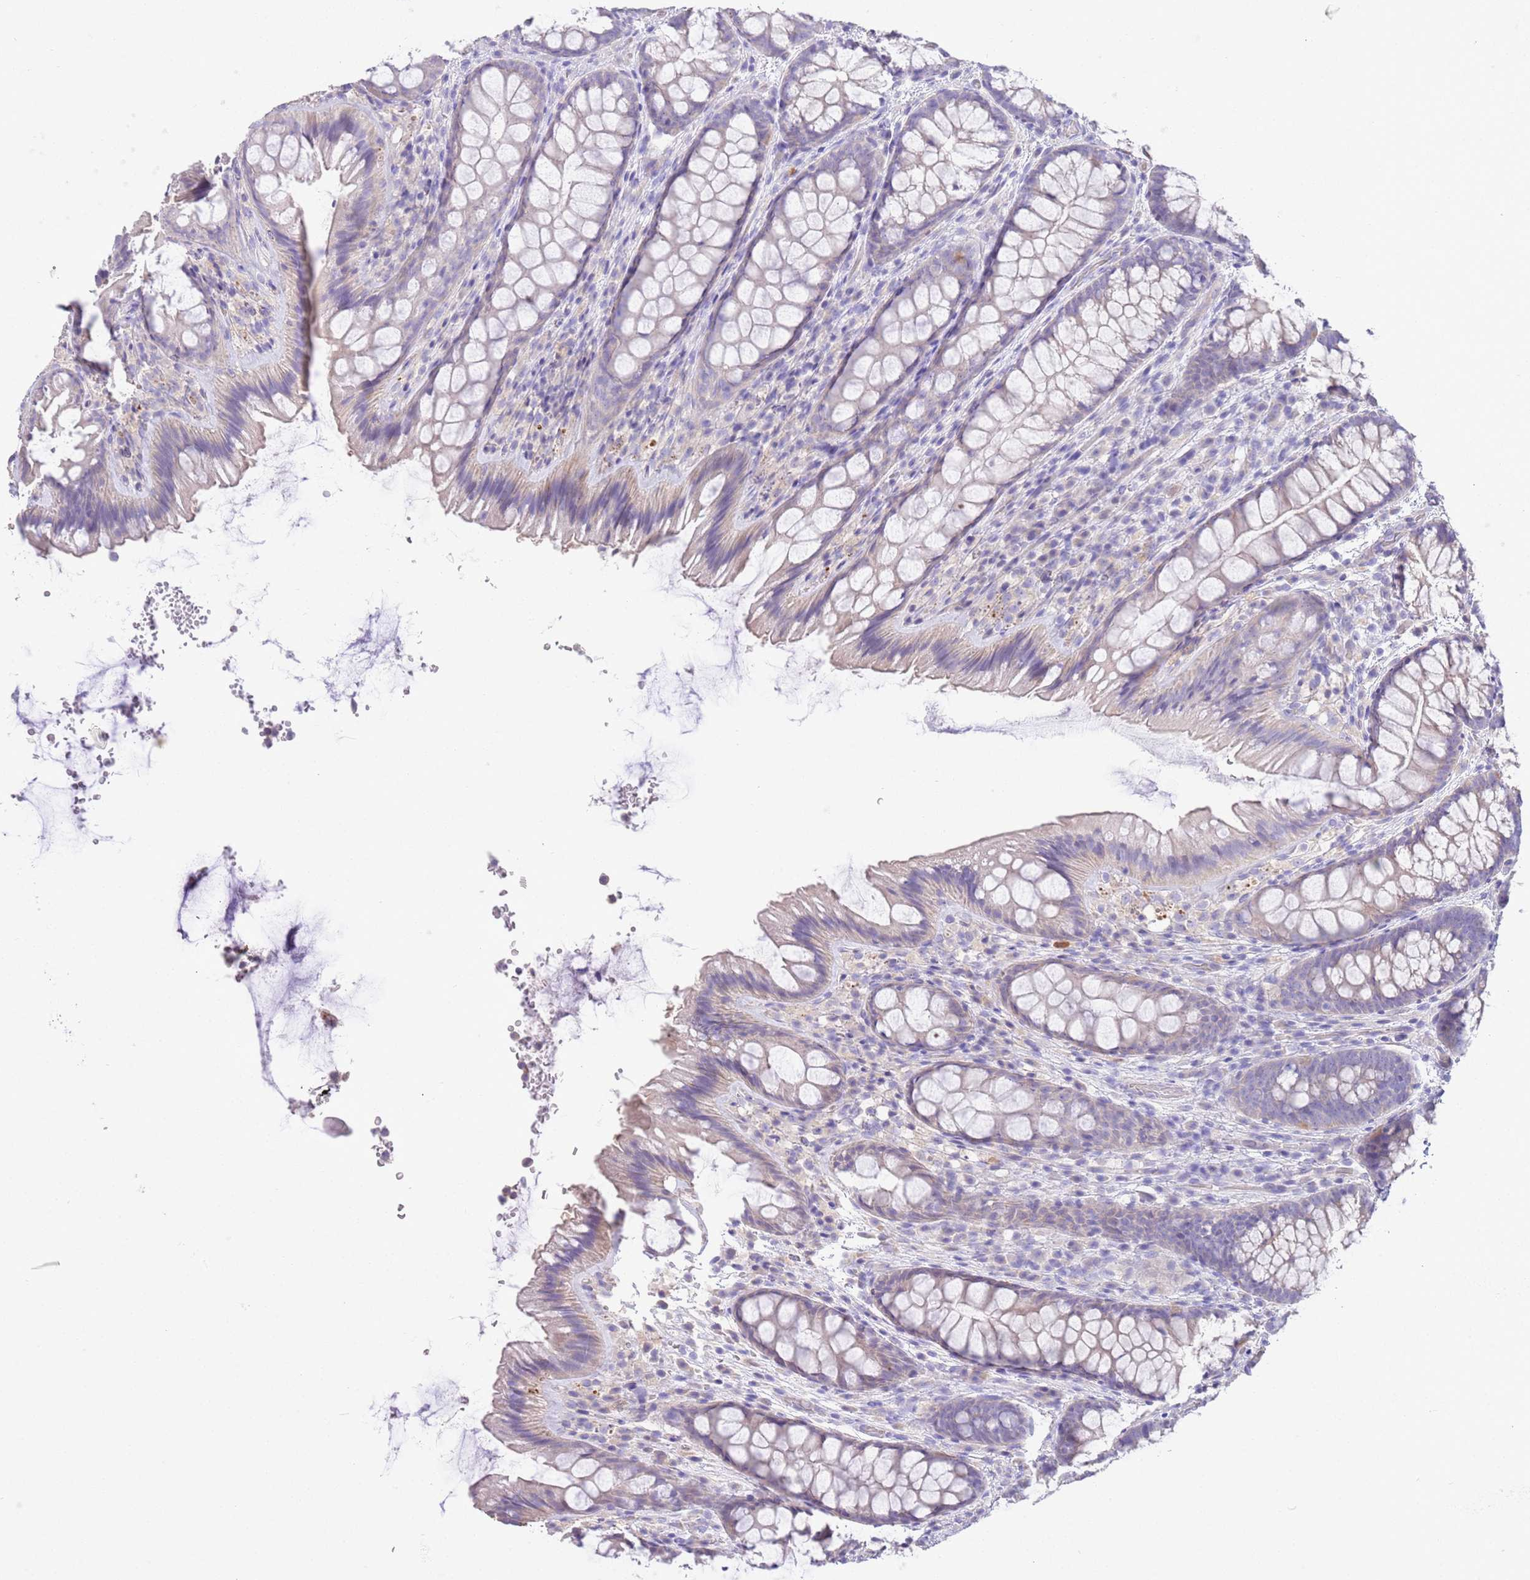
{"staining": {"intensity": "negative", "quantity": "none", "location": "none"}, "tissue": "colon", "cell_type": "Endothelial cells", "image_type": "normal", "snomed": [{"axis": "morphology", "description": "Normal tissue, NOS"}, {"axis": "topography", "description": "Colon"}], "caption": "A histopathology image of colon stained for a protein shows no brown staining in endothelial cells.", "gene": "SFTPA1", "patient": {"sex": "male", "age": 46}}